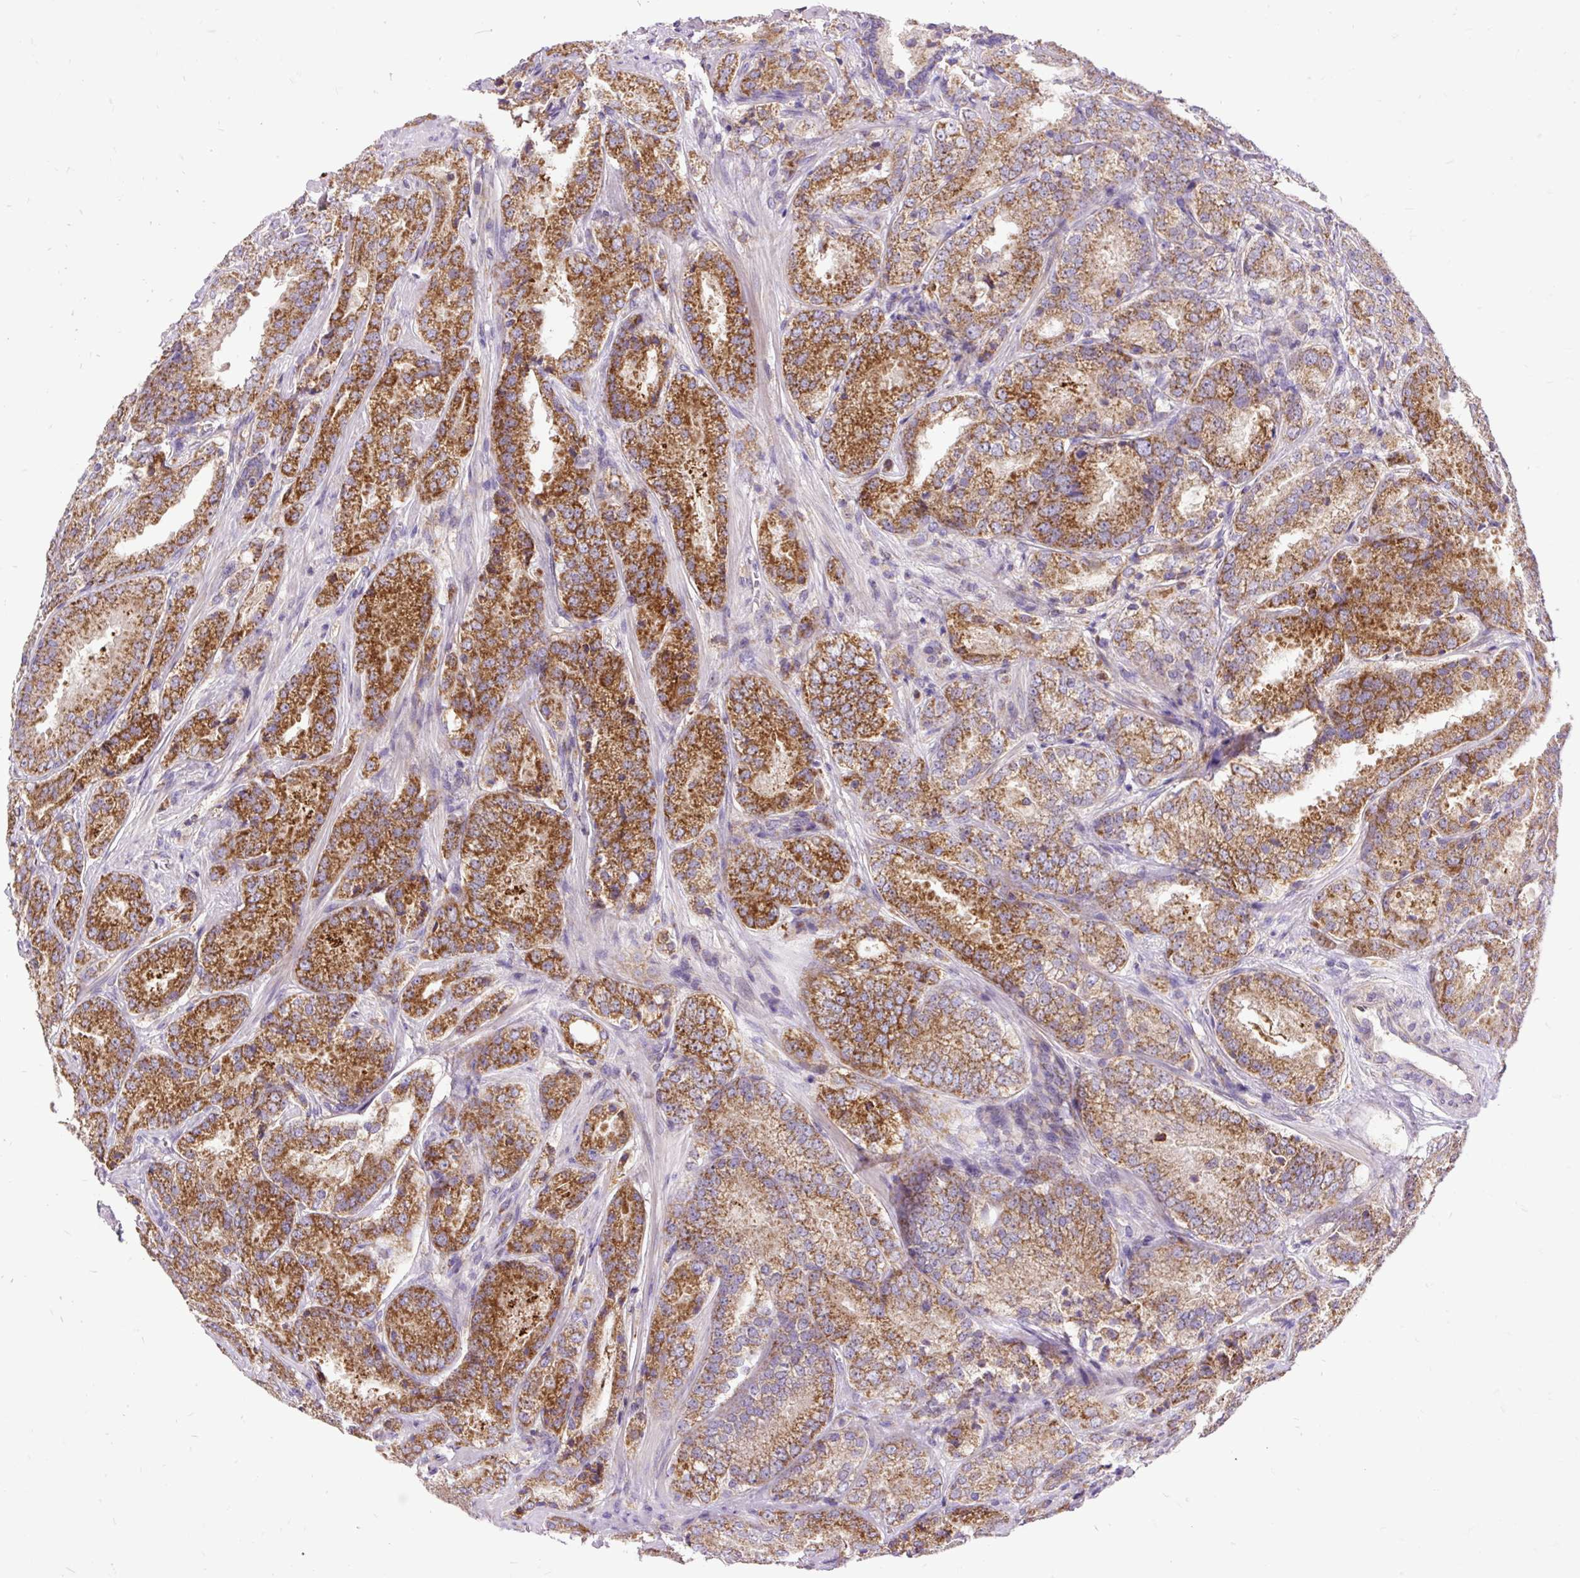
{"staining": {"intensity": "strong", "quantity": ">75%", "location": "cytoplasmic/membranous"}, "tissue": "prostate cancer", "cell_type": "Tumor cells", "image_type": "cancer", "snomed": [{"axis": "morphology", "description": "Adenocarcinoma, High grade"}, {"axis": "topography", "description": "Prostate"}], "caption": "Strong cytoplasmic/membranous expression for a protein is identified in about >75% of tumor cells of adenocarcinoma (high-grade) (prostate) using immunohistochemistry.", "gene": "TOMM40", "patient": {"sex": "male", "age": 63}}